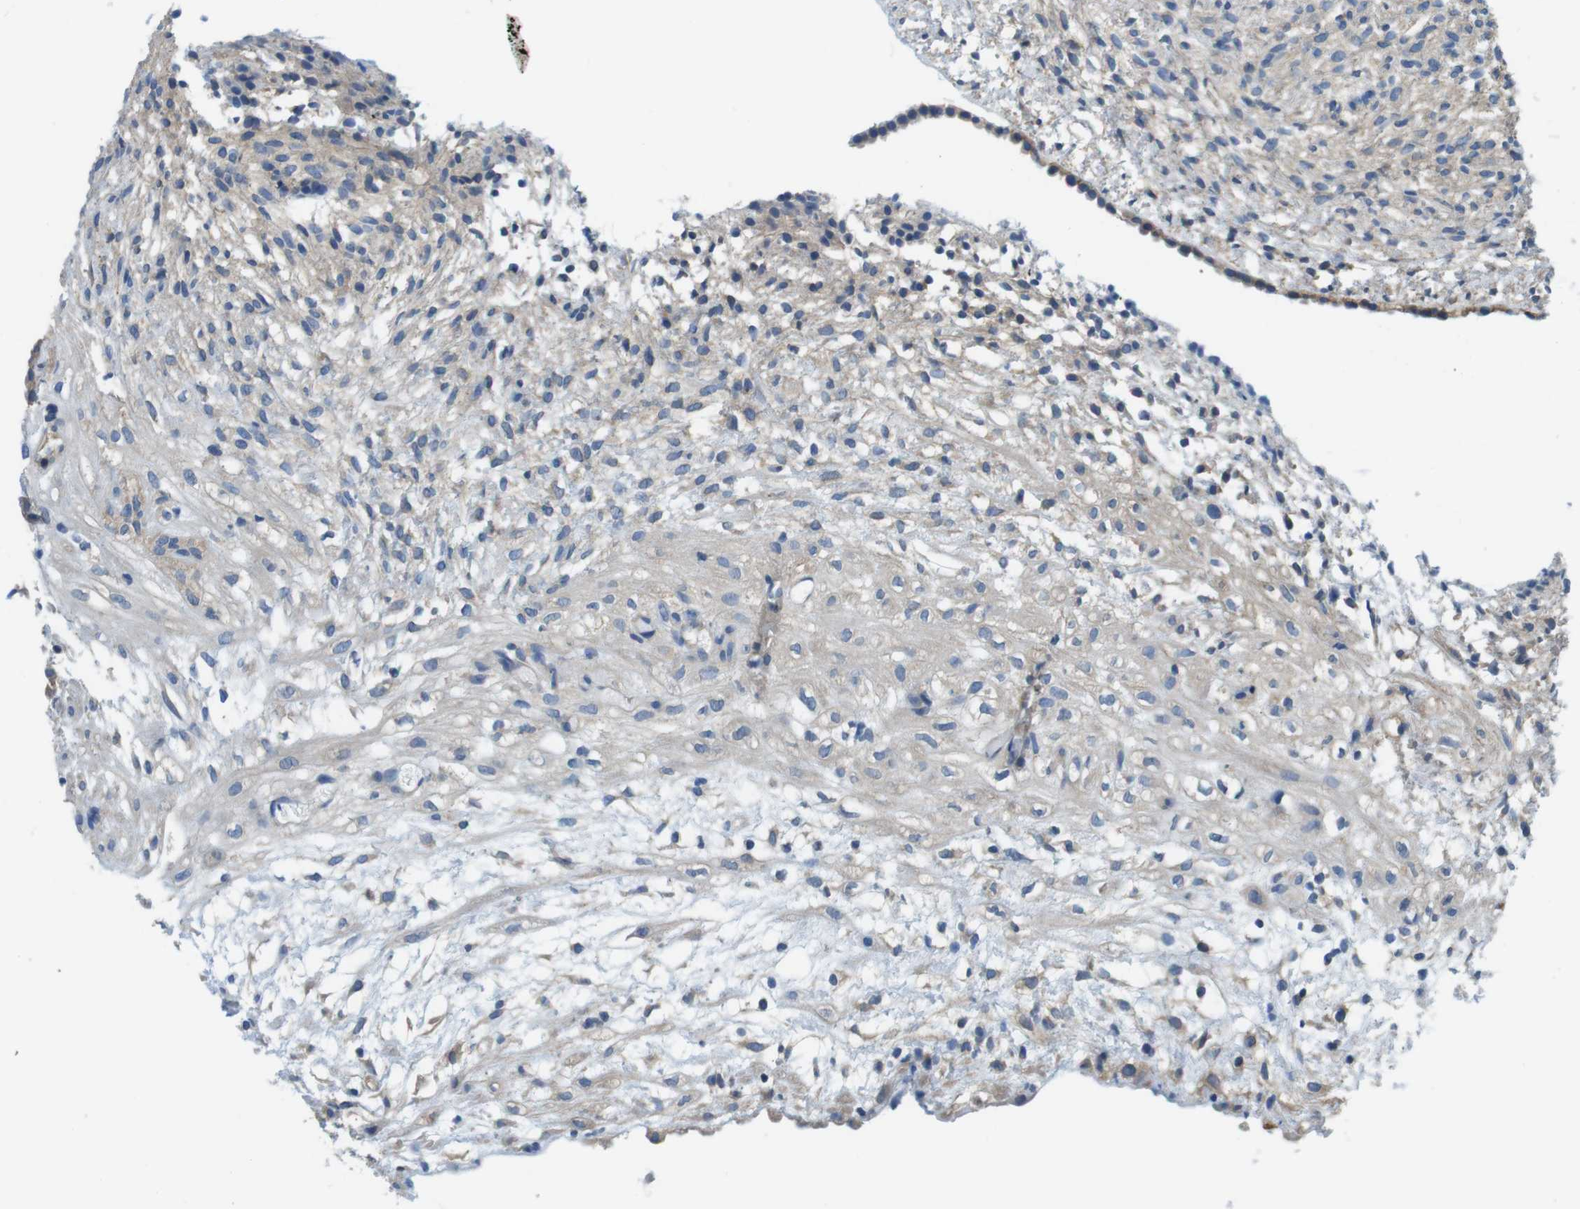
{"staining": {"intensity": "weak", "quantity": "25%-75%", "location": "cytoplasmic/membranous"}, "tissue": "ovary", "cell_type": "Ovarian stroma cells", "image_type": "normal", "snomed": [{"axis": "morphology", "description": "Normal tissue, NOS"}, {"axis": "morphology", "description": "Cyst, NOS"}, {"axis": "topography", "description": "Ovary"}], "caption": "Brown immunohistochemical staining in benign ovary displays weak cytoplasmic/membranous expression in approximately 25%-75% of ovarian stroma cells. Using DAB (3,3'-diaminobenzidine) (brown) and hematoxylin (blue) stains, captured at high magnification using brightfield microscopy.", "gene": "DENND4C", "patient": {"sex": "female", "age": 18}}